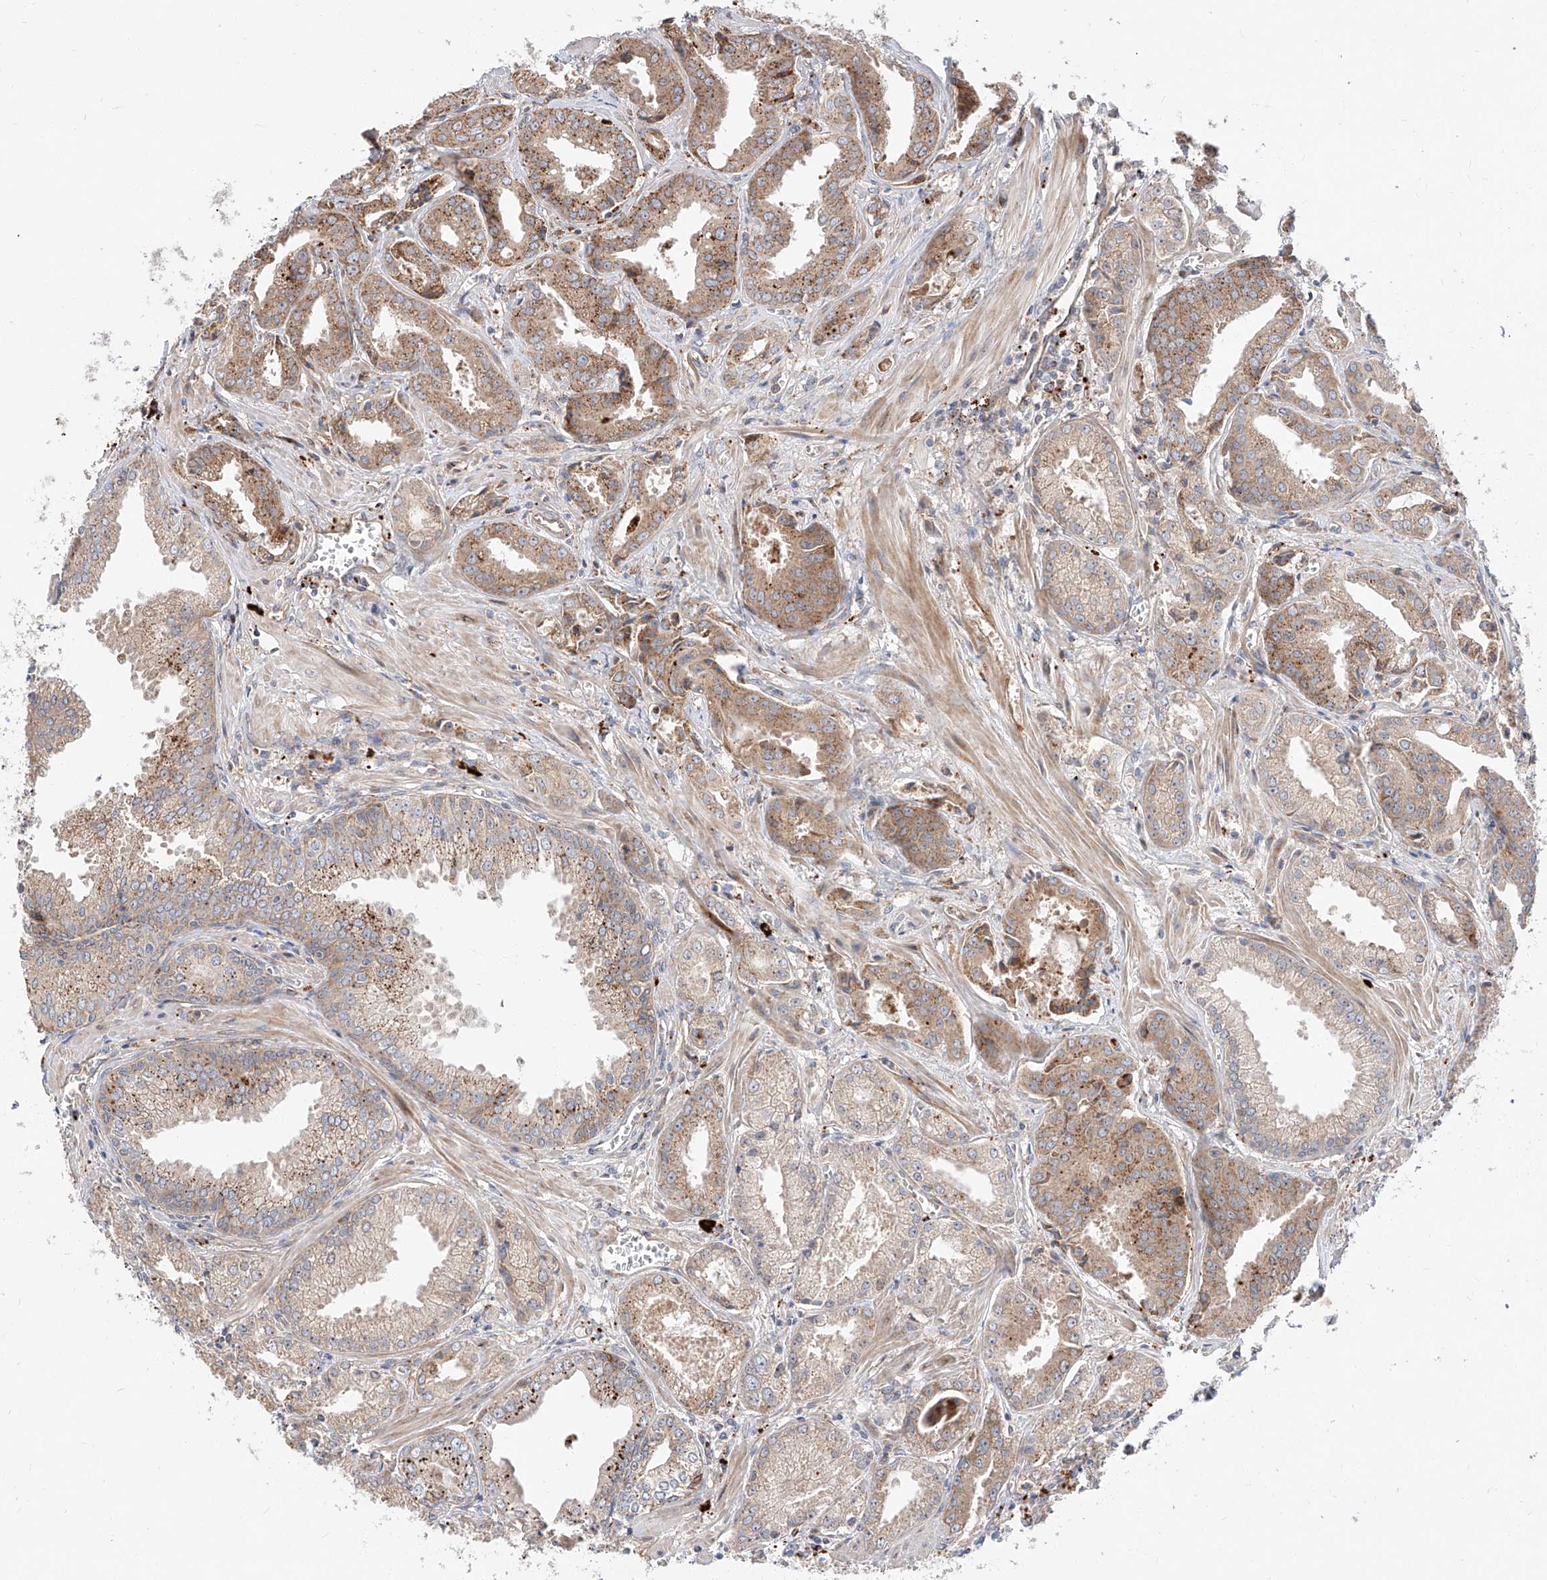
{"staining": {"intensity": "moderate", "quantity": "25%-75%", "location": "cytoplasmic/membranous"}, "tissue": "prostate cancer", "cell_type": "Tumor cells", "image_type": "cancer", "snomed": [{"axis": "morphology", "description": "Adenocarcinoma, Low grade"}, {"axis": "topography", "description": "Prostate"}], "caption": "Brown immunohistochemical staining in human prostate cancer shows moderate cytoplasmic/membranous positivity in approximately 25%-75% of tumor cells.", "gene": "DIRAS3", "patient": {"sex": "male", "age": 67}}